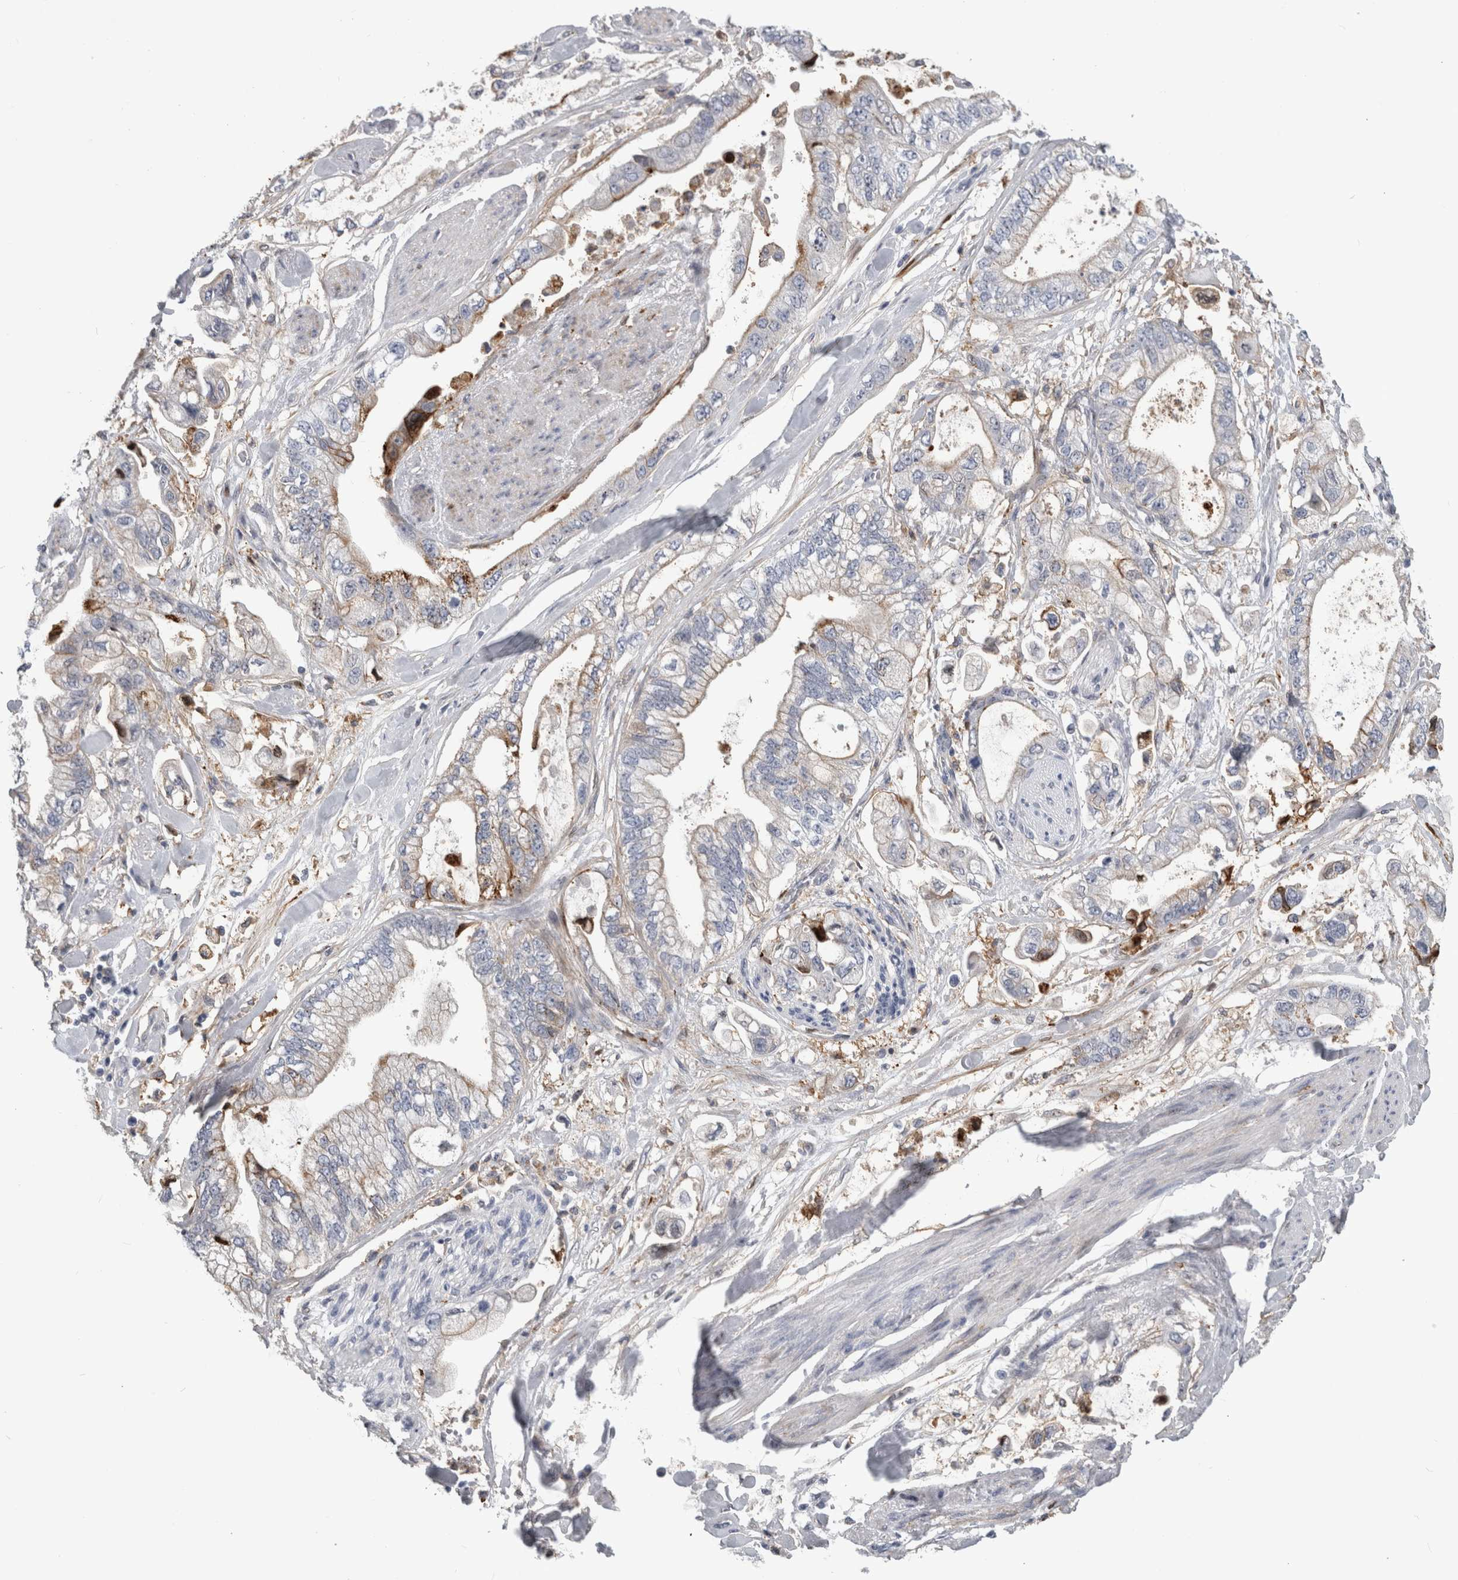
{"staining": {"intensity": "moderate", "quantity": "<25%", "location": "cytoplasmic/membranous"}, "tissue": "stomach cancer", "cell_type": "Tumor cells", "image_type": "cancer", "snomed": [{"axis": "morphology", "description": "Normal tissue, NOS"}, {"axis": "morphology", "description": "Adenocarcinoma, NOS"}, {"axis": "topography", "description": "Stomach"}], "caption": "Moderate cytoplasmic/membranous protein positivity is seen in approximately <25% of tumor cells in stomach cancer (adenocarcinoma).", "gene": "DNAJC24", "patient": {"sex": "male", "age": 62}}